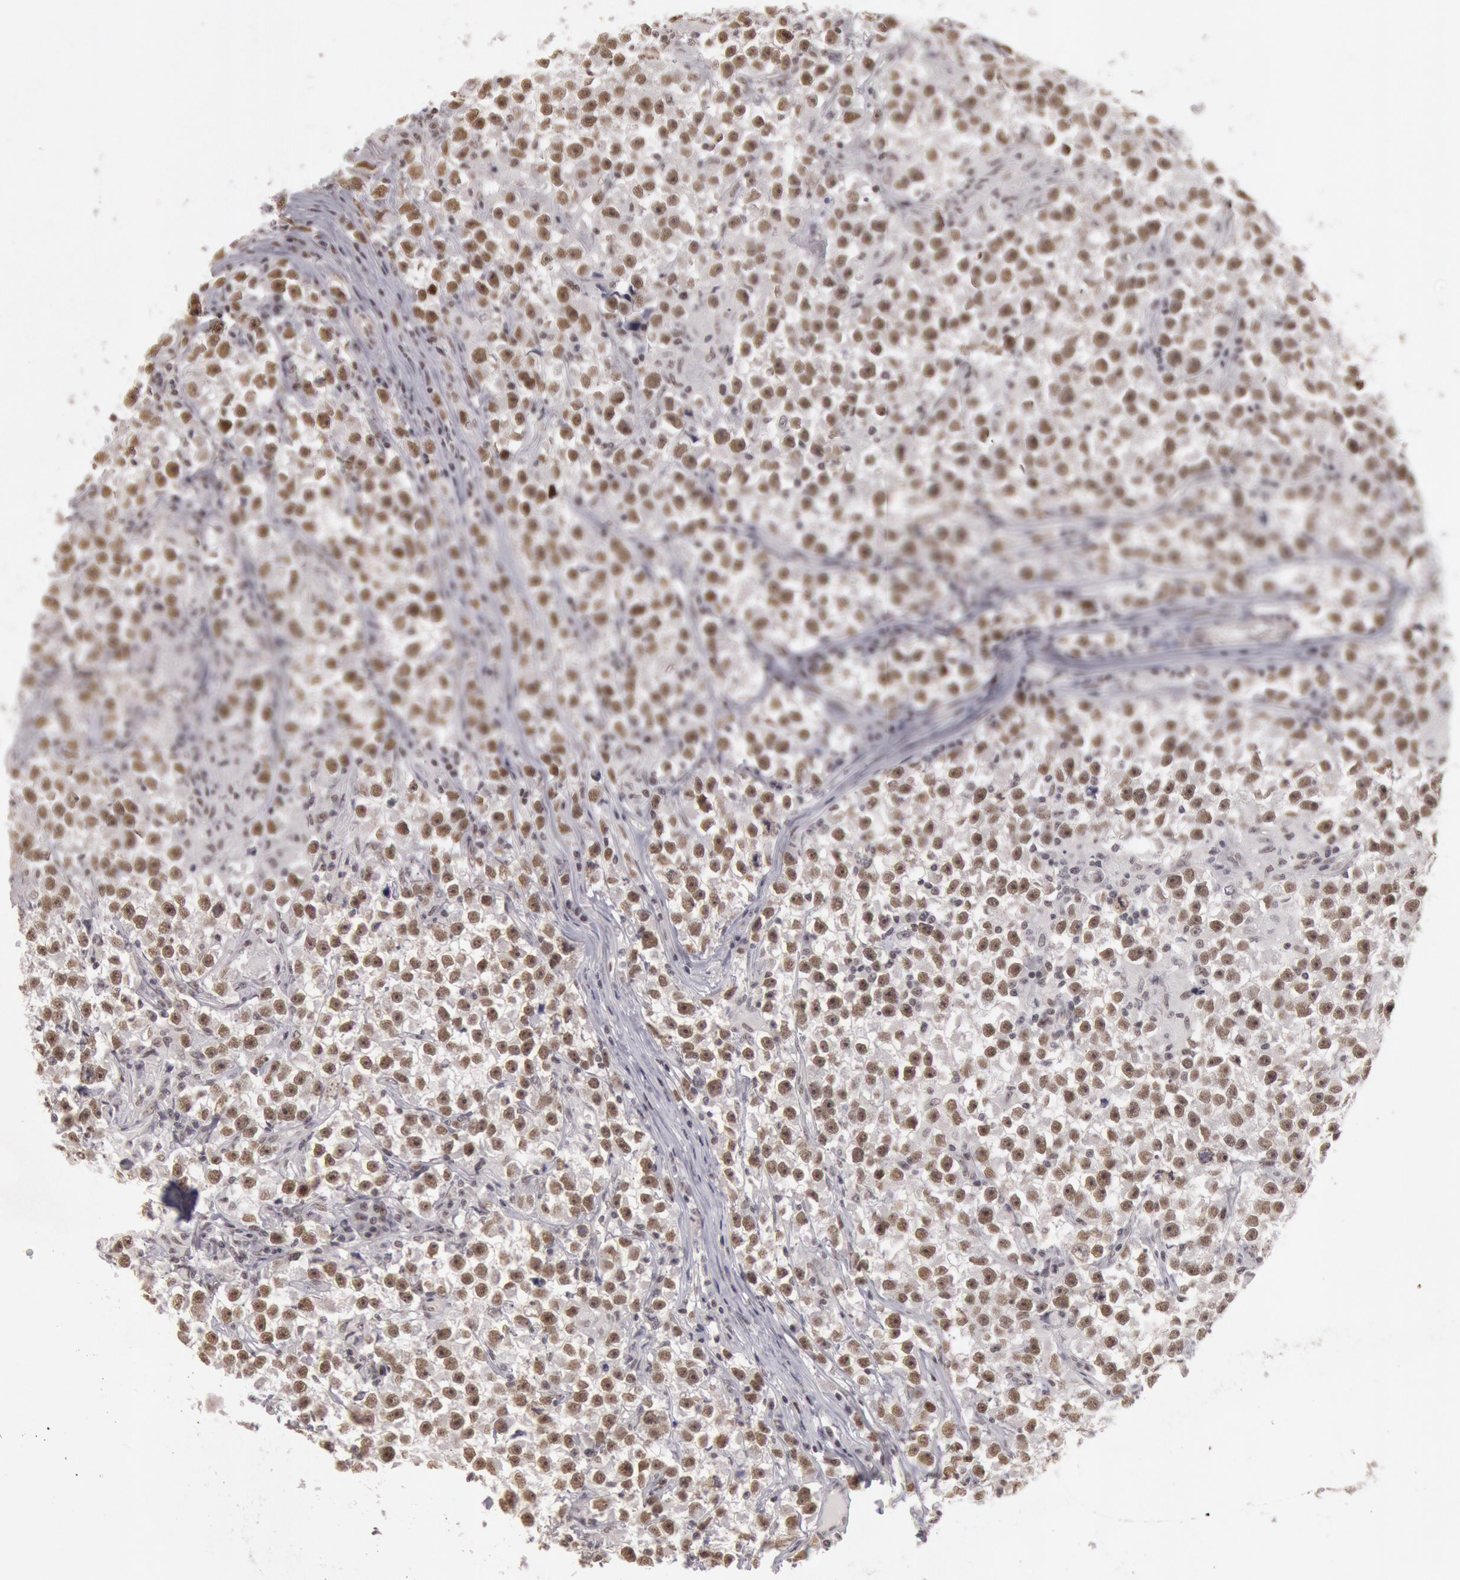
{"staining": {"intensity": "moderate", "quantity": "25%-75%", "location": "nuclear"}, "tissue": "testis cancer", "cell_type": "Tumor cells", "image_type": "cancer", "snomed": [{"axis": "morphology", "description": "Seminoma, NOS"}, {"axis": "topography", "description": "Testis"}], "caption": "Testis cancer stained for a protein displays moderate nuclear positivity in tumor cells. Using DAB (brown) and hematoxylin (blue) stains, captured at high magnification using brightfield microscopy.", "gene": "ESS2", "patient": {"sex": "male", "age": 33}}